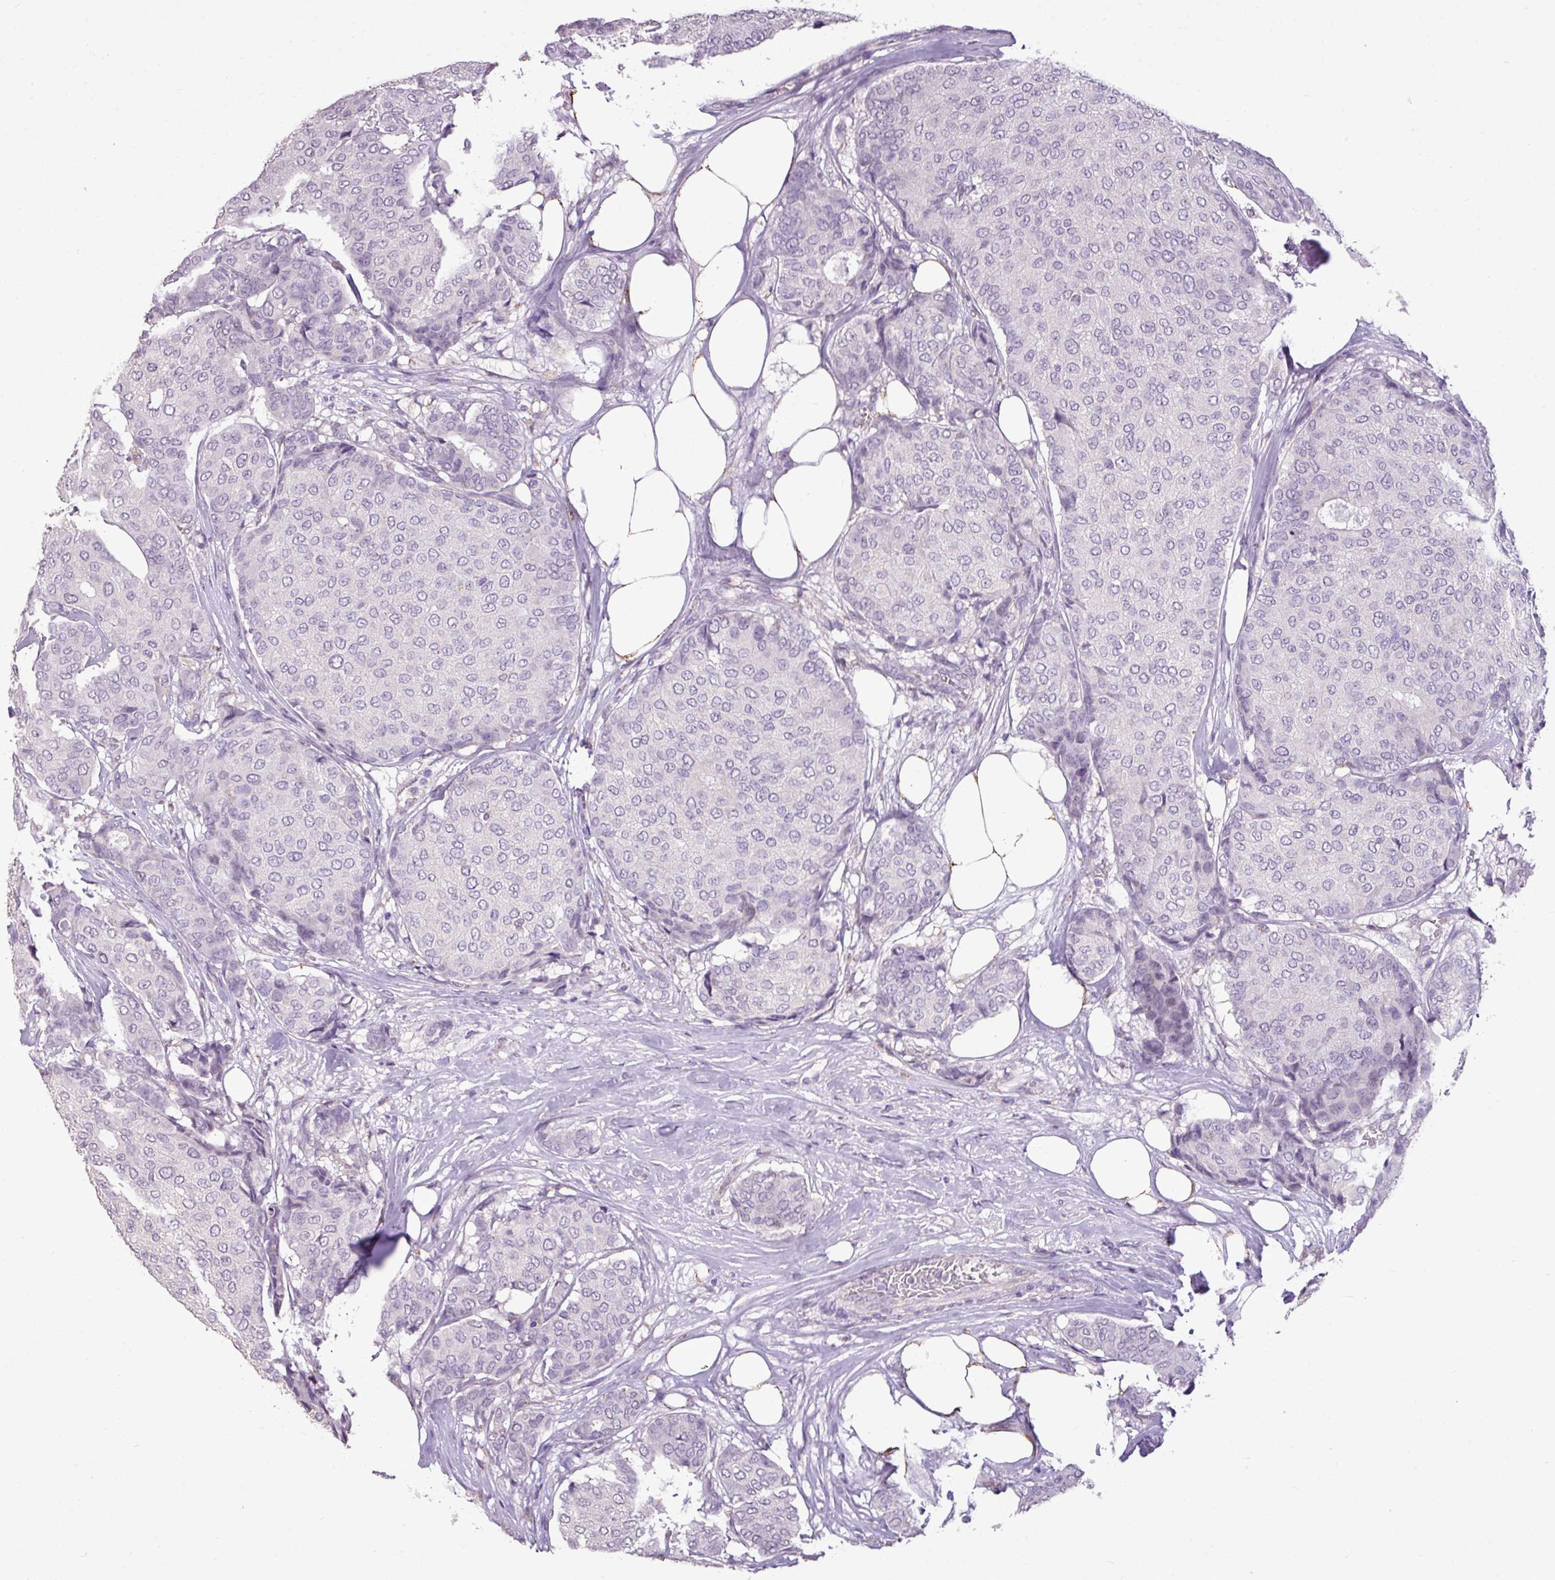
{"staining": {"intensity": "negative", "quantity": "none", "location": "none"}, "tissue": "breast cancer", "cell_type": "Tumor cells", "image_type": "cancer", "snomed": [{"axis": "morphology", "description": "Duct carcinoma"}, {"axis": "topography", "description": "Breast"}], "caption": "Immunohistochemistry of human breast cancer reveals no staining in tumor cells.", "gene": "ALDH2", "patient": {"sex": "female", "age": 75}}